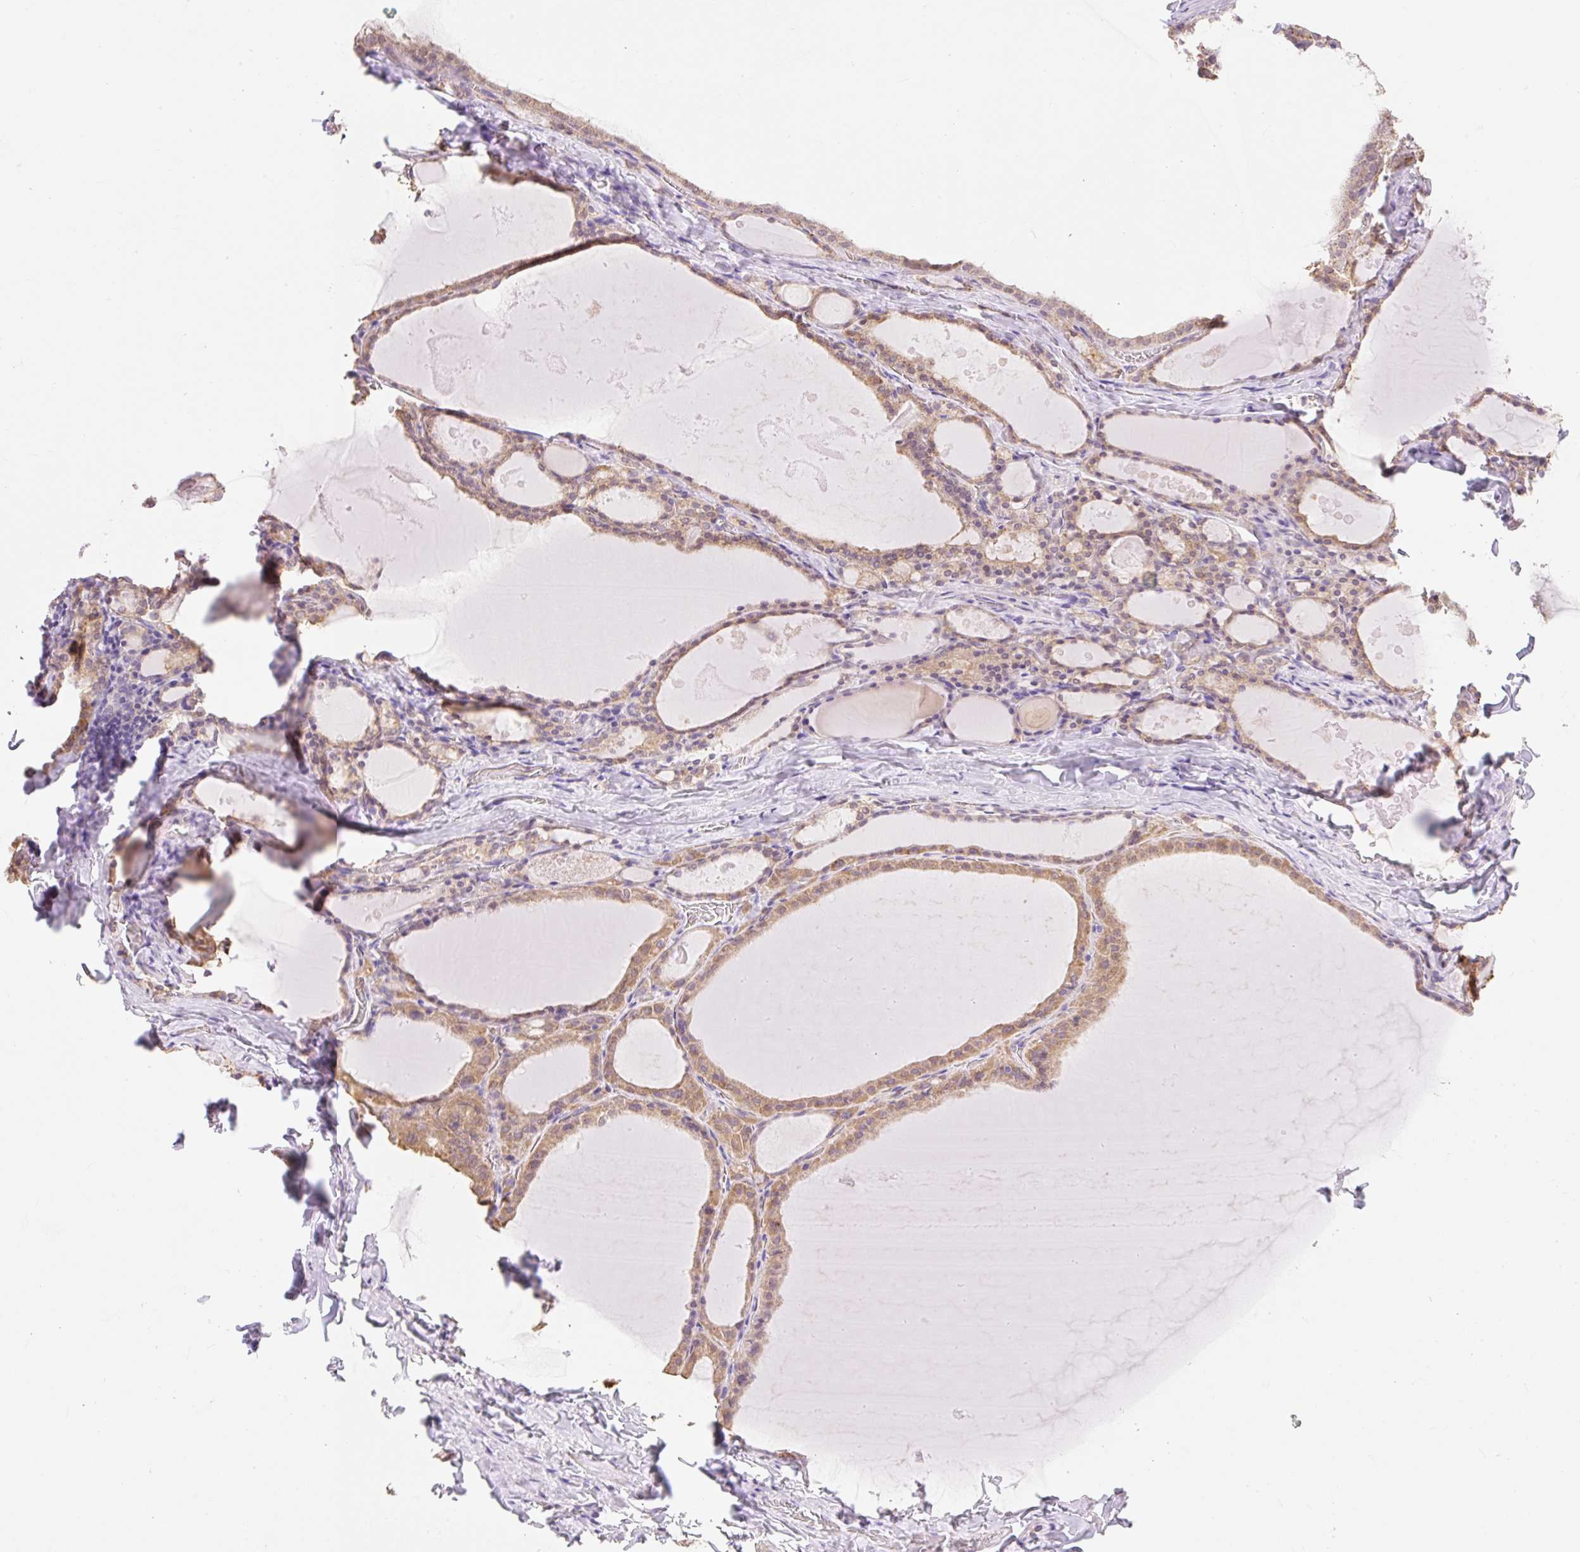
{"staining": {"intensity": "moderate", "quantity": ">75%", "location": "cytoplasmic/membranous"}, "tissue": "thyroid gland", "cell_type": "Glandular cells", "image_type": "normal", "snomed": [{"axis": "morphology", "description": "Normal tissue, NOS"}, {"axis": "topography", "description": "Thyroid gland"}], "caption": "This is a histology image of immunohistochemistry (IHC) staining of normal thyroid gland, which shows moderate expression in the cytoplasmic/membranous of glandular cells.", "gene": "DHX35", "patient": {"sex": "male", "age": 56}}